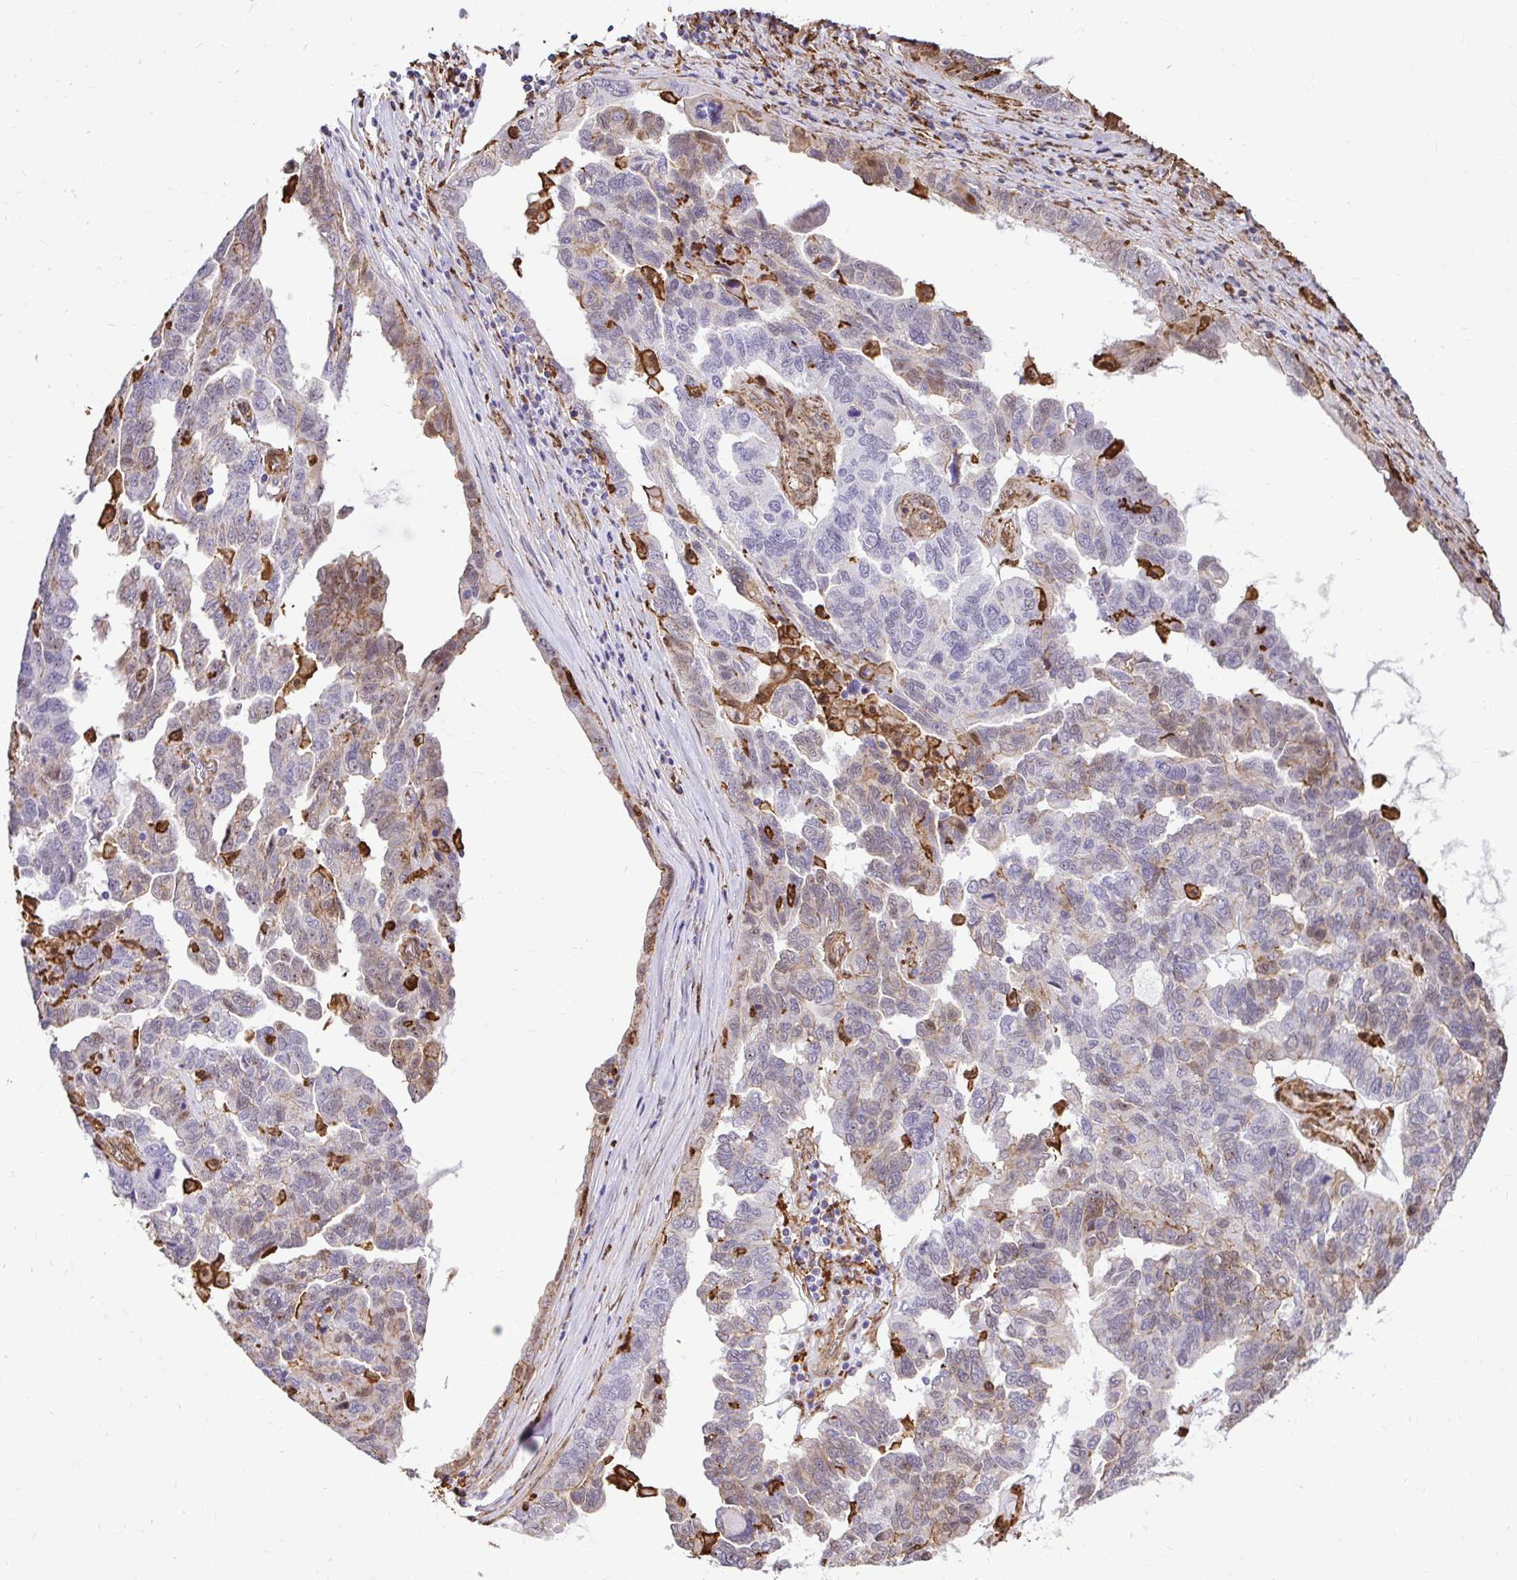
{"staining": {"intensity": "negative", "quantity": "none", "location": "none"}, "tissue": "ovarian cancer", "cell_type": "Tumor cells", "image_type": "cancer", "snomed": [{"axis": "morphology", "description": "Cystadenocarcinoma, serous, NOS"}, {"axis": "topography", "description": "Ovary"}], "caption": "Immunohistochemistry (IHC) of serous cystadenocarcinoma (ovarian) exhibits no positivity in tumor cells.", "gene": "GSN", "patient": {"sex": "female", "age": 64}}